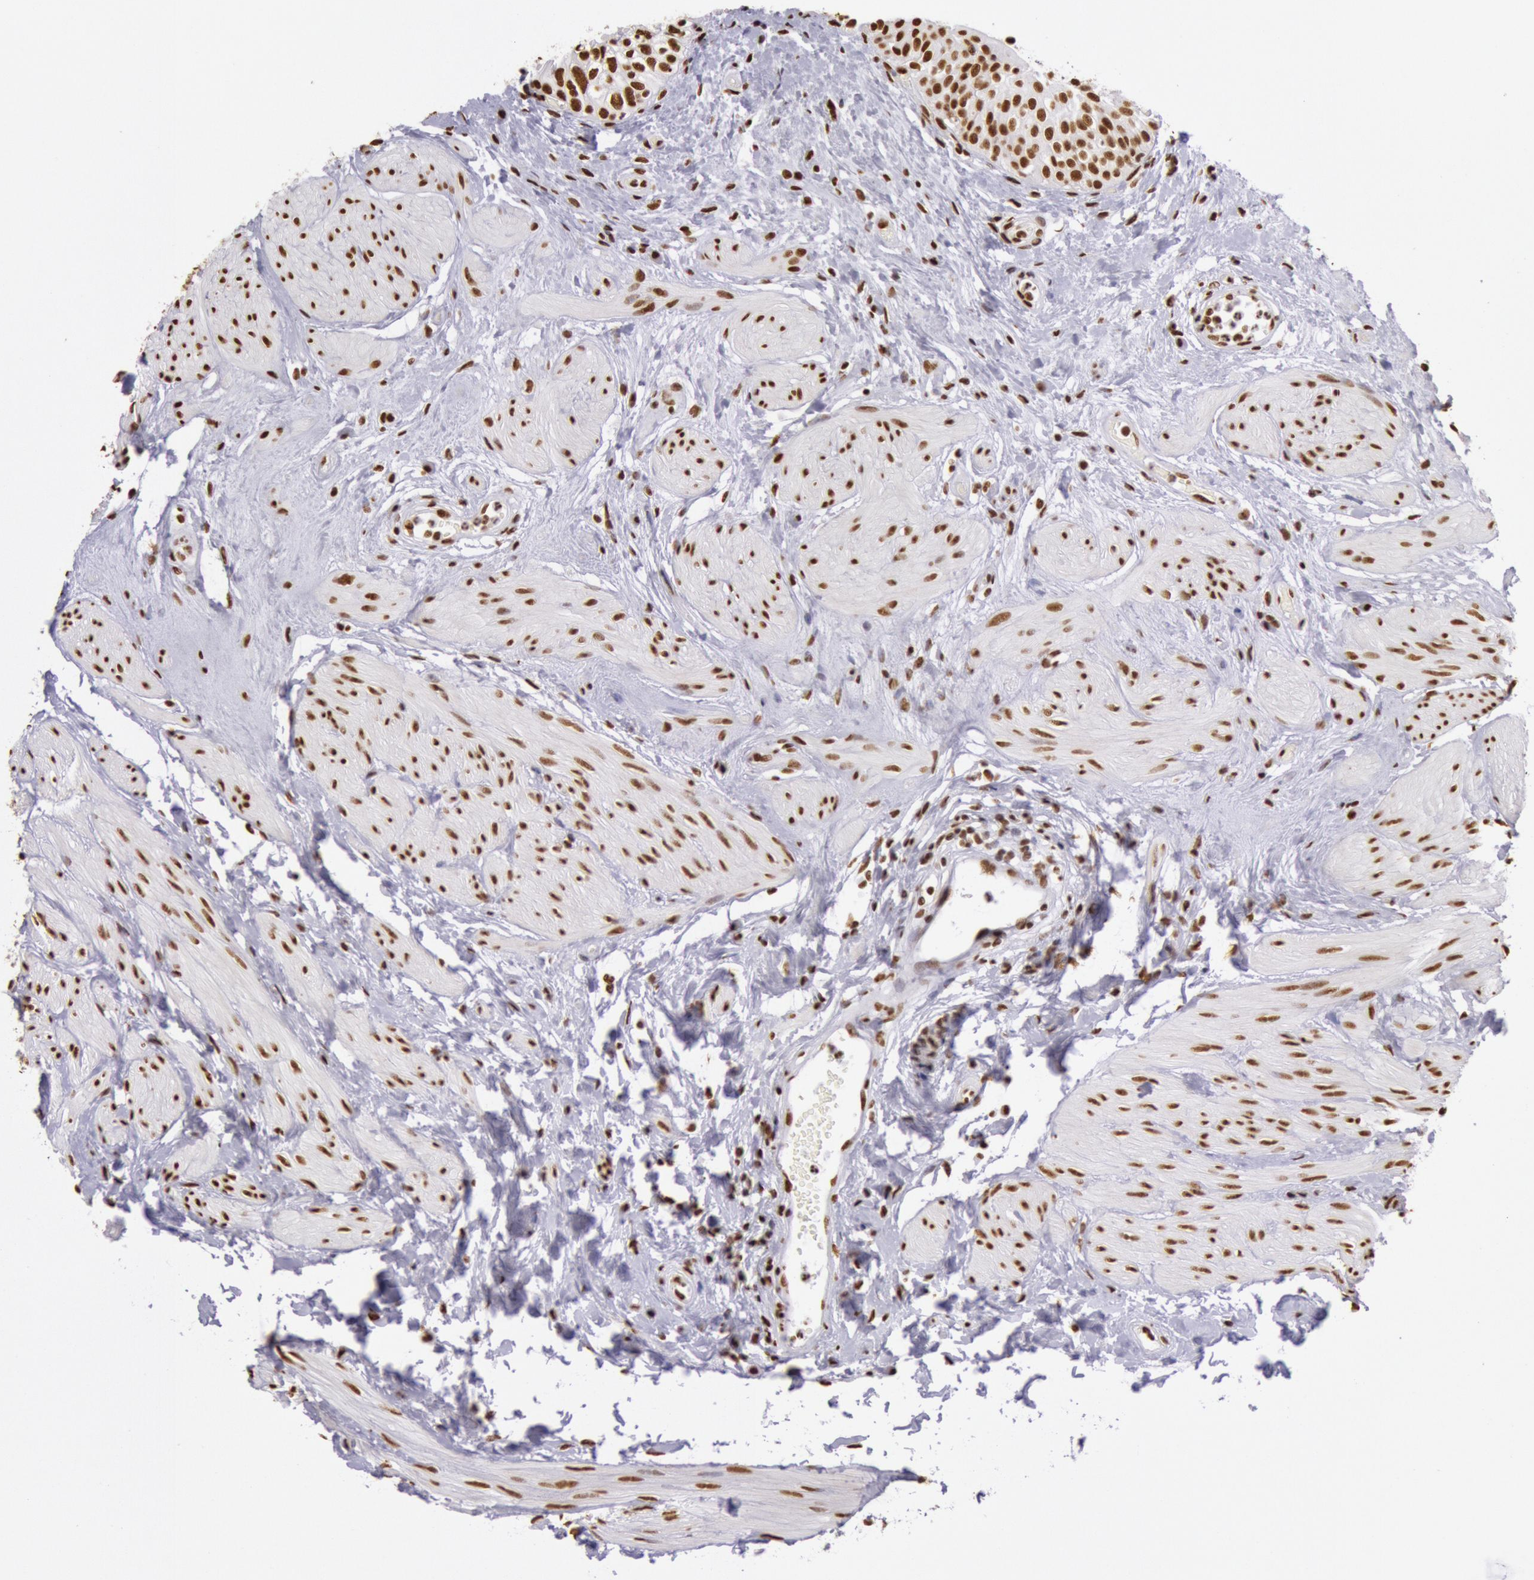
{"staining": {"intensity": "strong", "quantity": ">75%", "location": "nuclear"}, "tissue": "urinary bladder", "cell_type": "Urothelial cells", "image_type": "normal", "snomed": [{"axis": "morphology", "description": "Normal tissue, NOS"}, {"axis": "topography", "description": "Urinary bladder"}], "caption": "Urinary bladder stained for a protein shows strong nuclear positivity in urothelial cells. Ihc stains the protein of interest in brown and the nuclei are stained blue.", "gene": "HNRNPH1", "patient": {"sex": "female", "age": 55}}